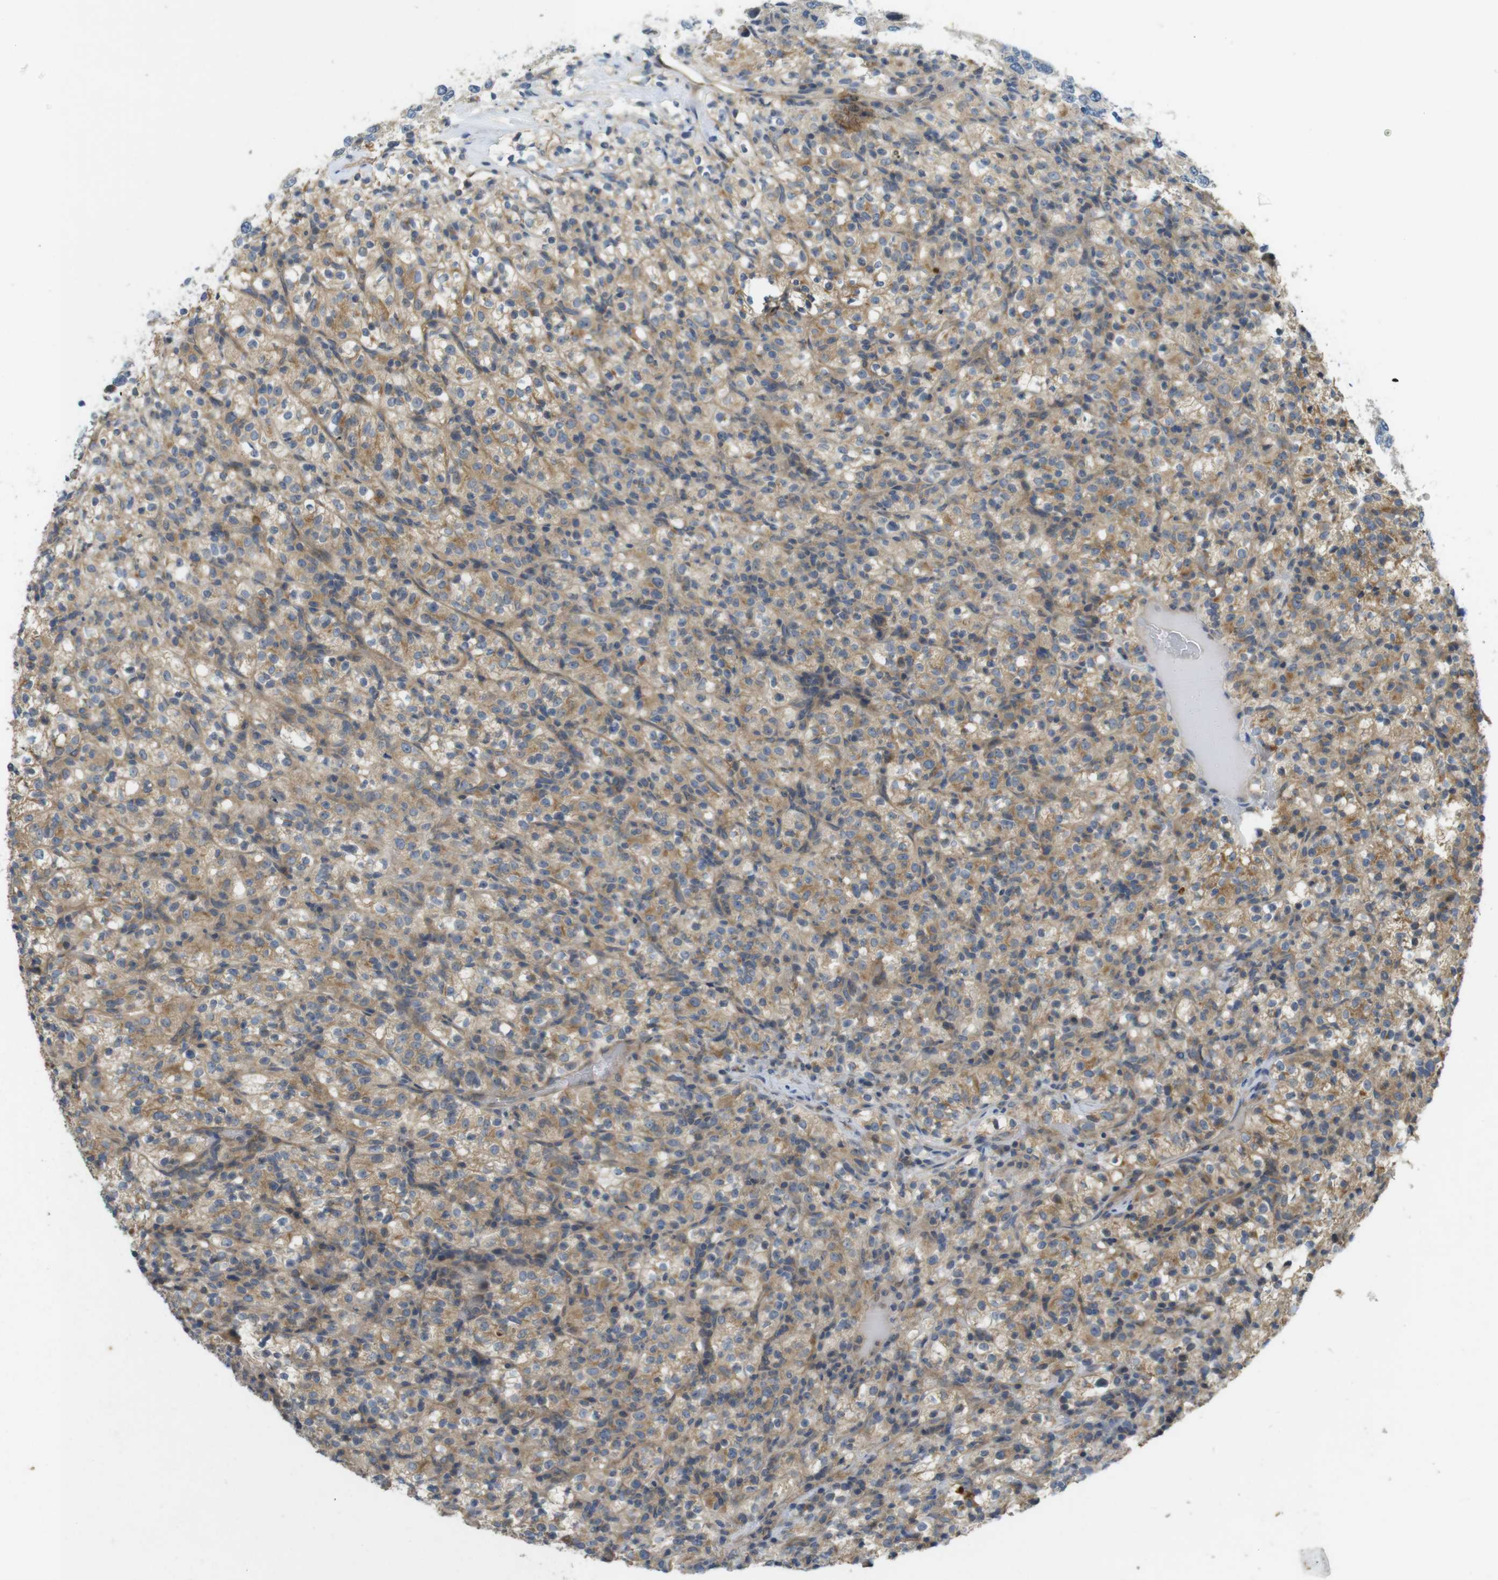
{"staining": {"intensity": "moderate", "quantity": ">75%", "location": "cytoplasmic/membranous"}, "tissue": "renal cancer", "cell_type": "Tumor cells", "image_type": "cancer", "snomed": [{"axis": "morphology", "description": "Normal tissue, NOS"}, {"axis": "morphology", "description": "Adenocarcinoma, NOS"}, {"axis": "topography", "description": "Kidney"}], "caption": "Immunohistochemistry (IHC) photomicrograph of renal adenocarcinoma stained for a protein (brown), which demonstrates medium levels of moderate cytoplasmic/membranous staining in about >75% of tumor cells.", "gene": "CLTC", "patient": {"sex": "female", "age": 72}}